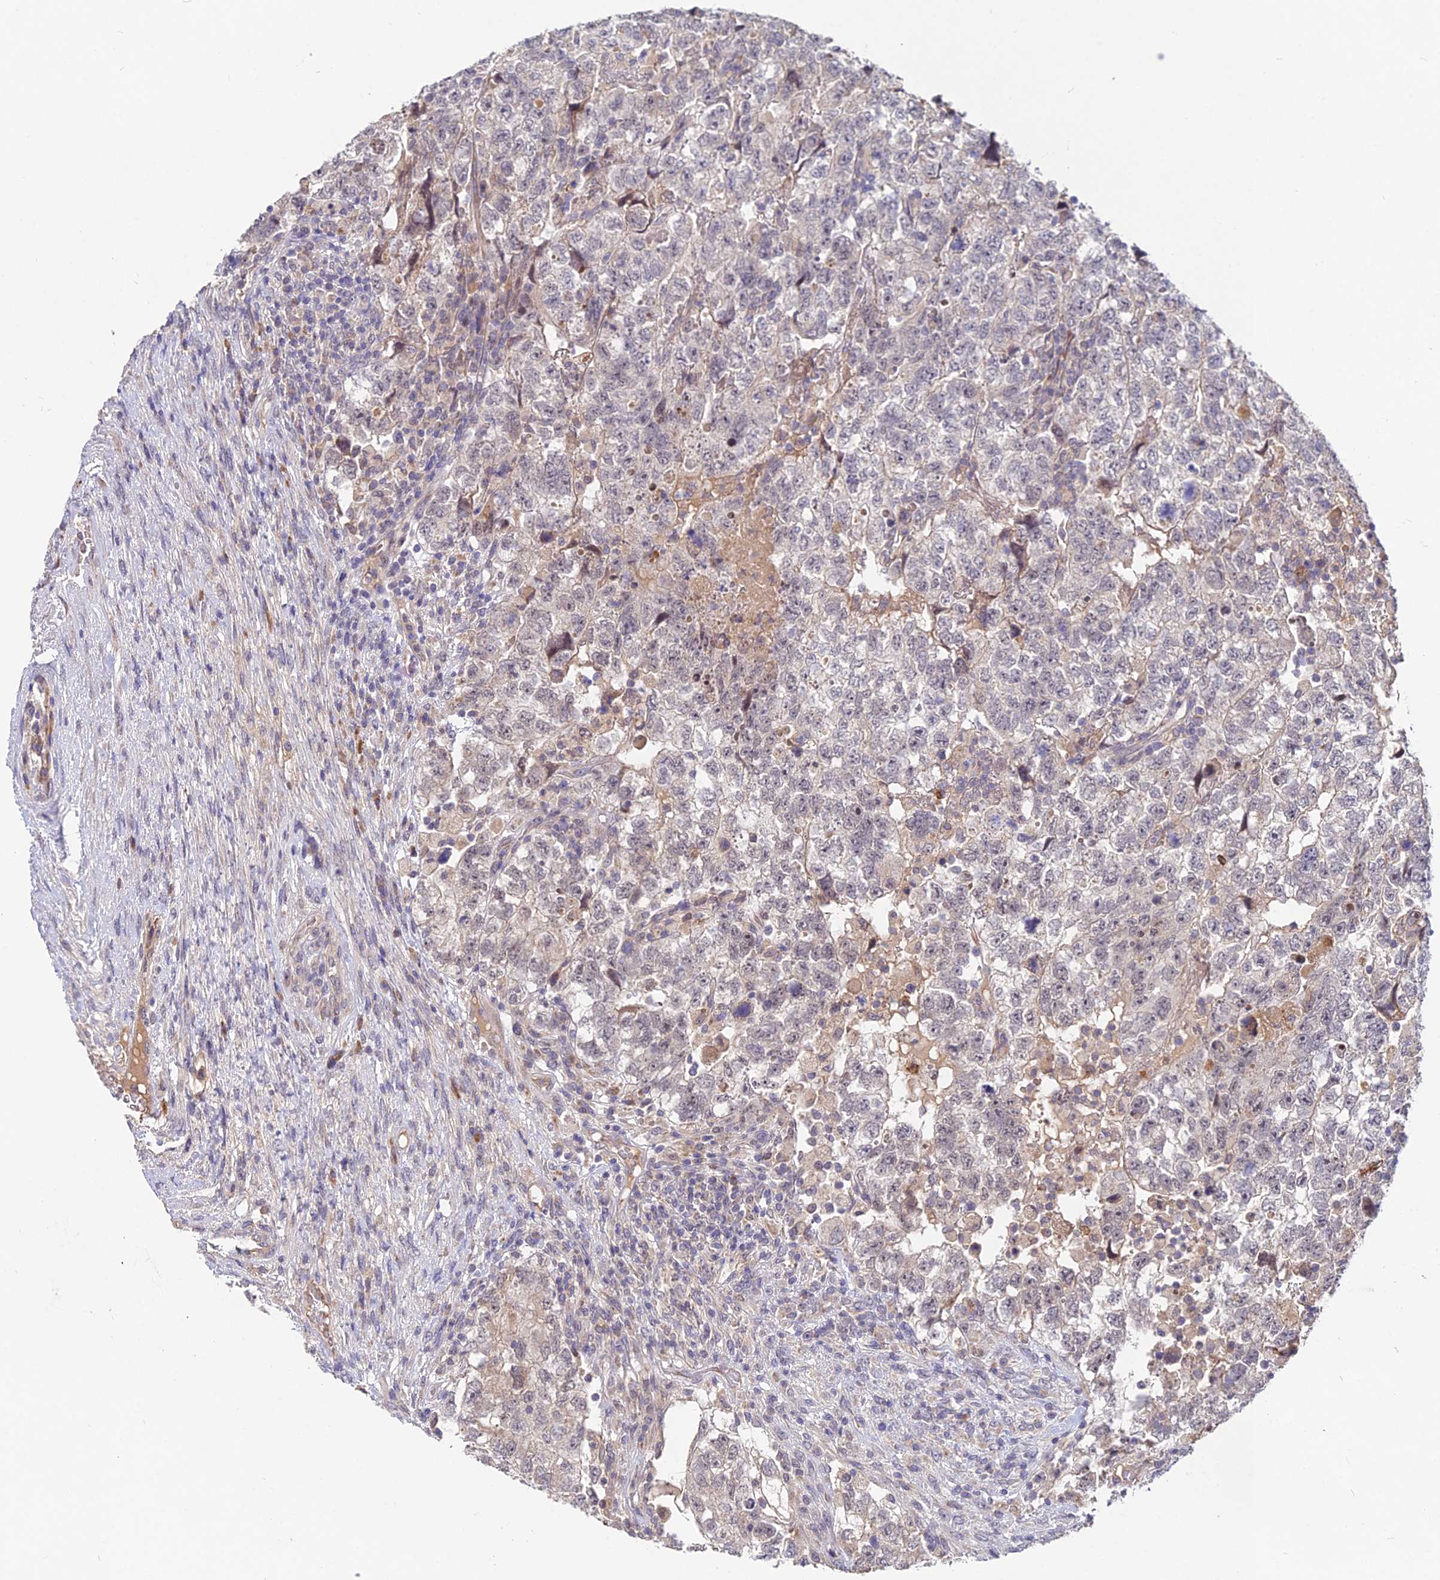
{"staining": {"intensity": "negative", "quantity": "none", "location": "none"}, "tissue": "testis cancer", "cell_type": "Tumor cells", "image_type": "cancer", "snomed": [{"axis": "morphology", "description": "Normal tissue, NOS"}, {"axis": "morphology", "description": "Carcinoma, Embryonal, NOS"}, {"axis": "topography", "description": "Testis"}], "caption": "This micrograph is of embryonal carcinoma (testis) stained with immunohistochemistry to label a protein in brown with the nuclei are counter-stained blue. There is no positivity in tumor cells.", "gene": "WDR43", "patient": {"sex": "male", "age": 36}}